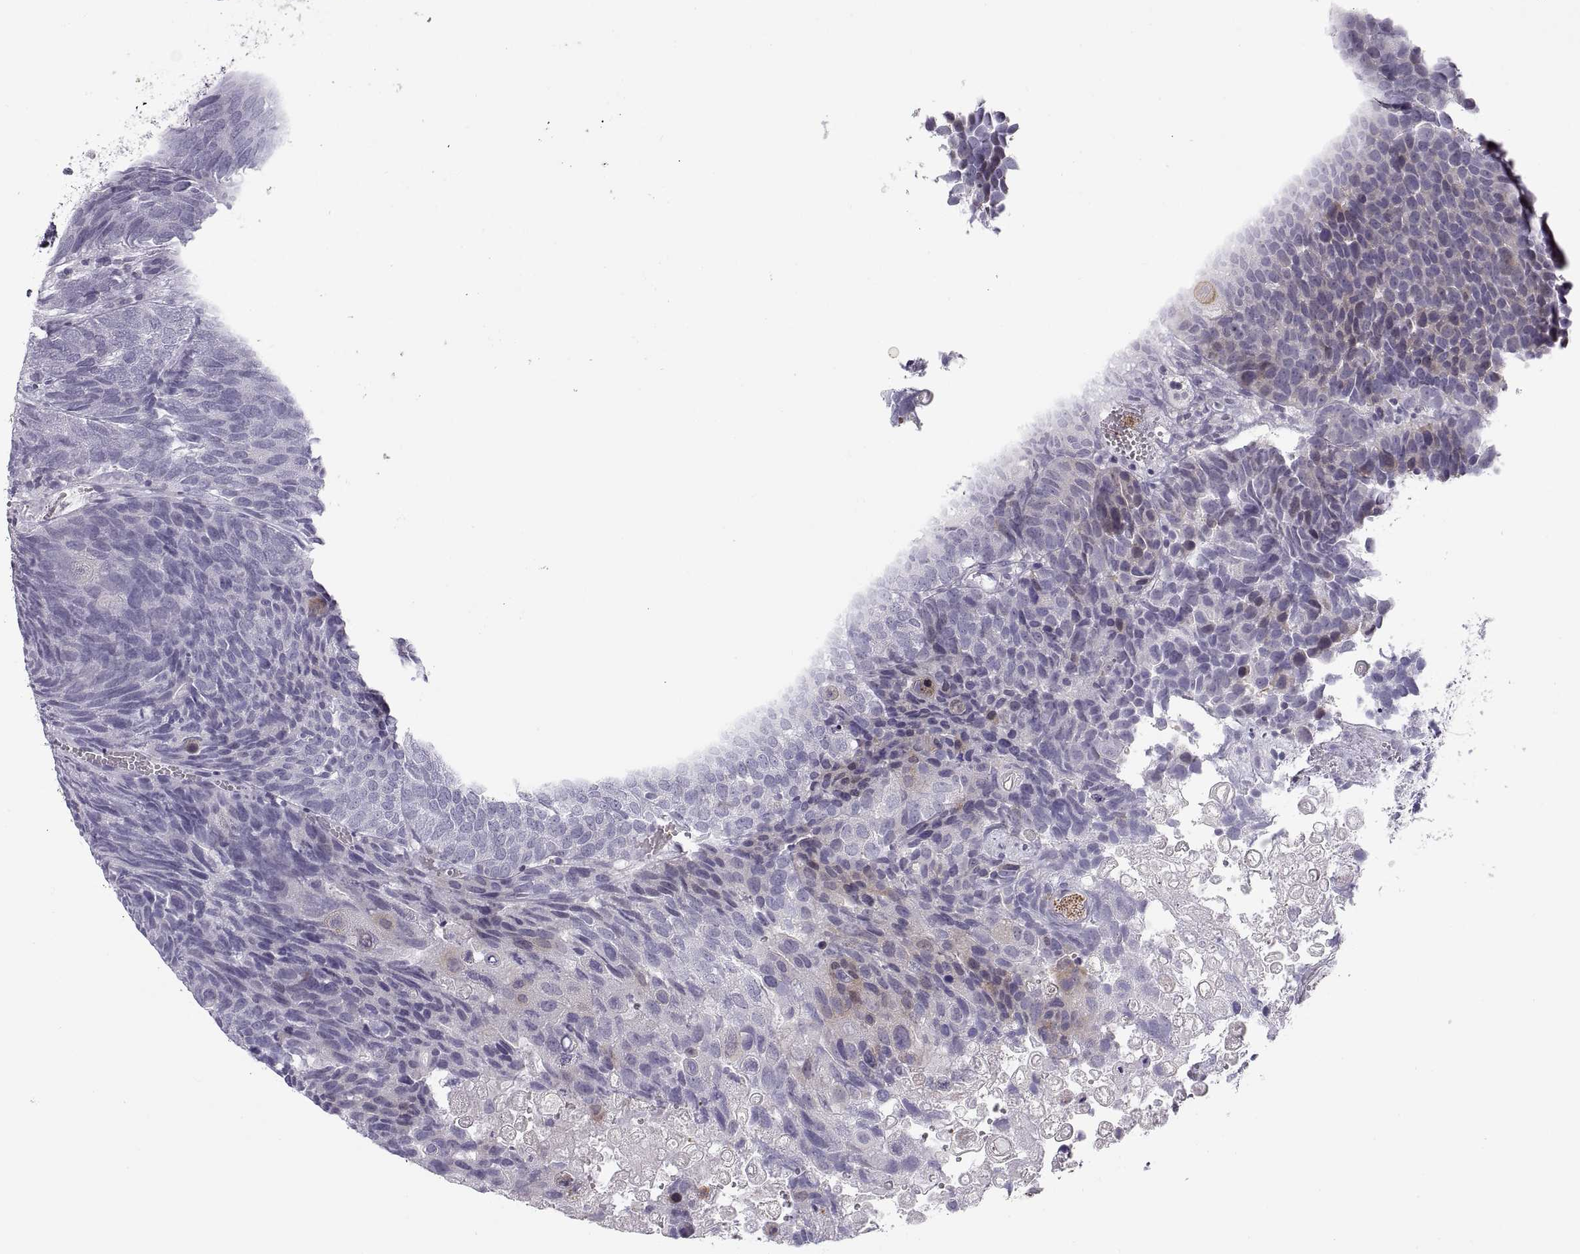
{"staining": {"intensity": "weak", "quantity": "<25%", "location": "cytoplasmic/membranous"}, "tissue": "urothelial cancer", "cell_type": "Tumor cells", "image_type": "cancer", "snomed": [{"axis": "morphology", "description": "Urothelial carcinoma, Low grade"}, {"axis": "topography", "description": "Urinary bladder"}], "caption": "Tumor cells are negative for brown protein staining in urothelial carcinoma (low-grade).", "gene": "TTC21A", "patient": {"sex": "female", "age": 62}}